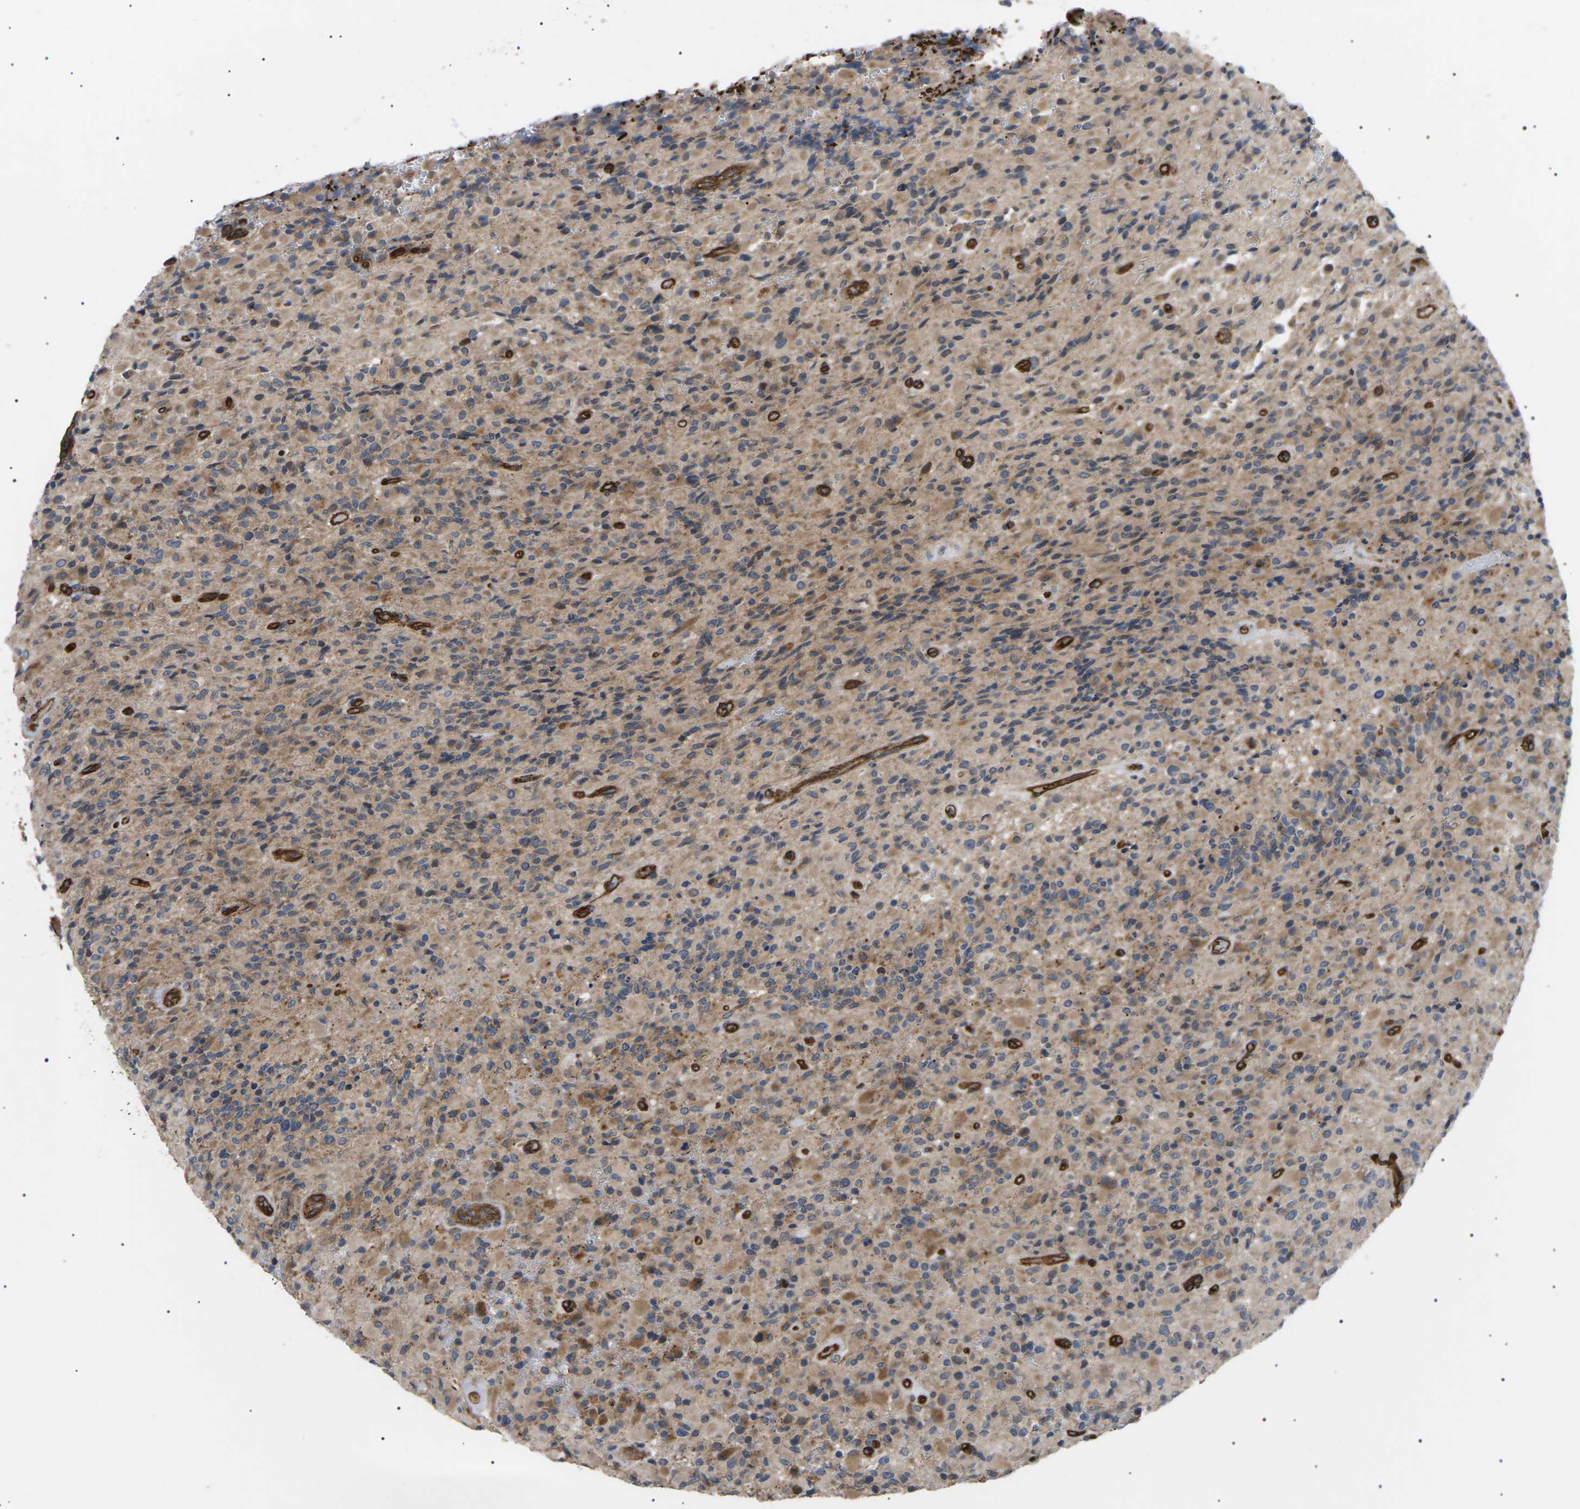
{"staining": {"intensity": "moderate", "quantity": "25%-75%", "location": "cytoplasmic/membranous"}, "tissue": "glioma", "cell_type": "Tumor cells", "image_type": "cancer", "snomed": [{"axis": "morphology", "description": "Glioma, malignant, High grade"}, {"axis": "topography", "description": "Brain"}], "caption": "Malignant glioma (high-grade) stained with a brown dye demonstrates moderate cytoplasmic/membranous positive staining in approximately 25%-75% of tumor cells.", "gene": "TMTC4", "patient": {"sex": "male", "age": 71}}